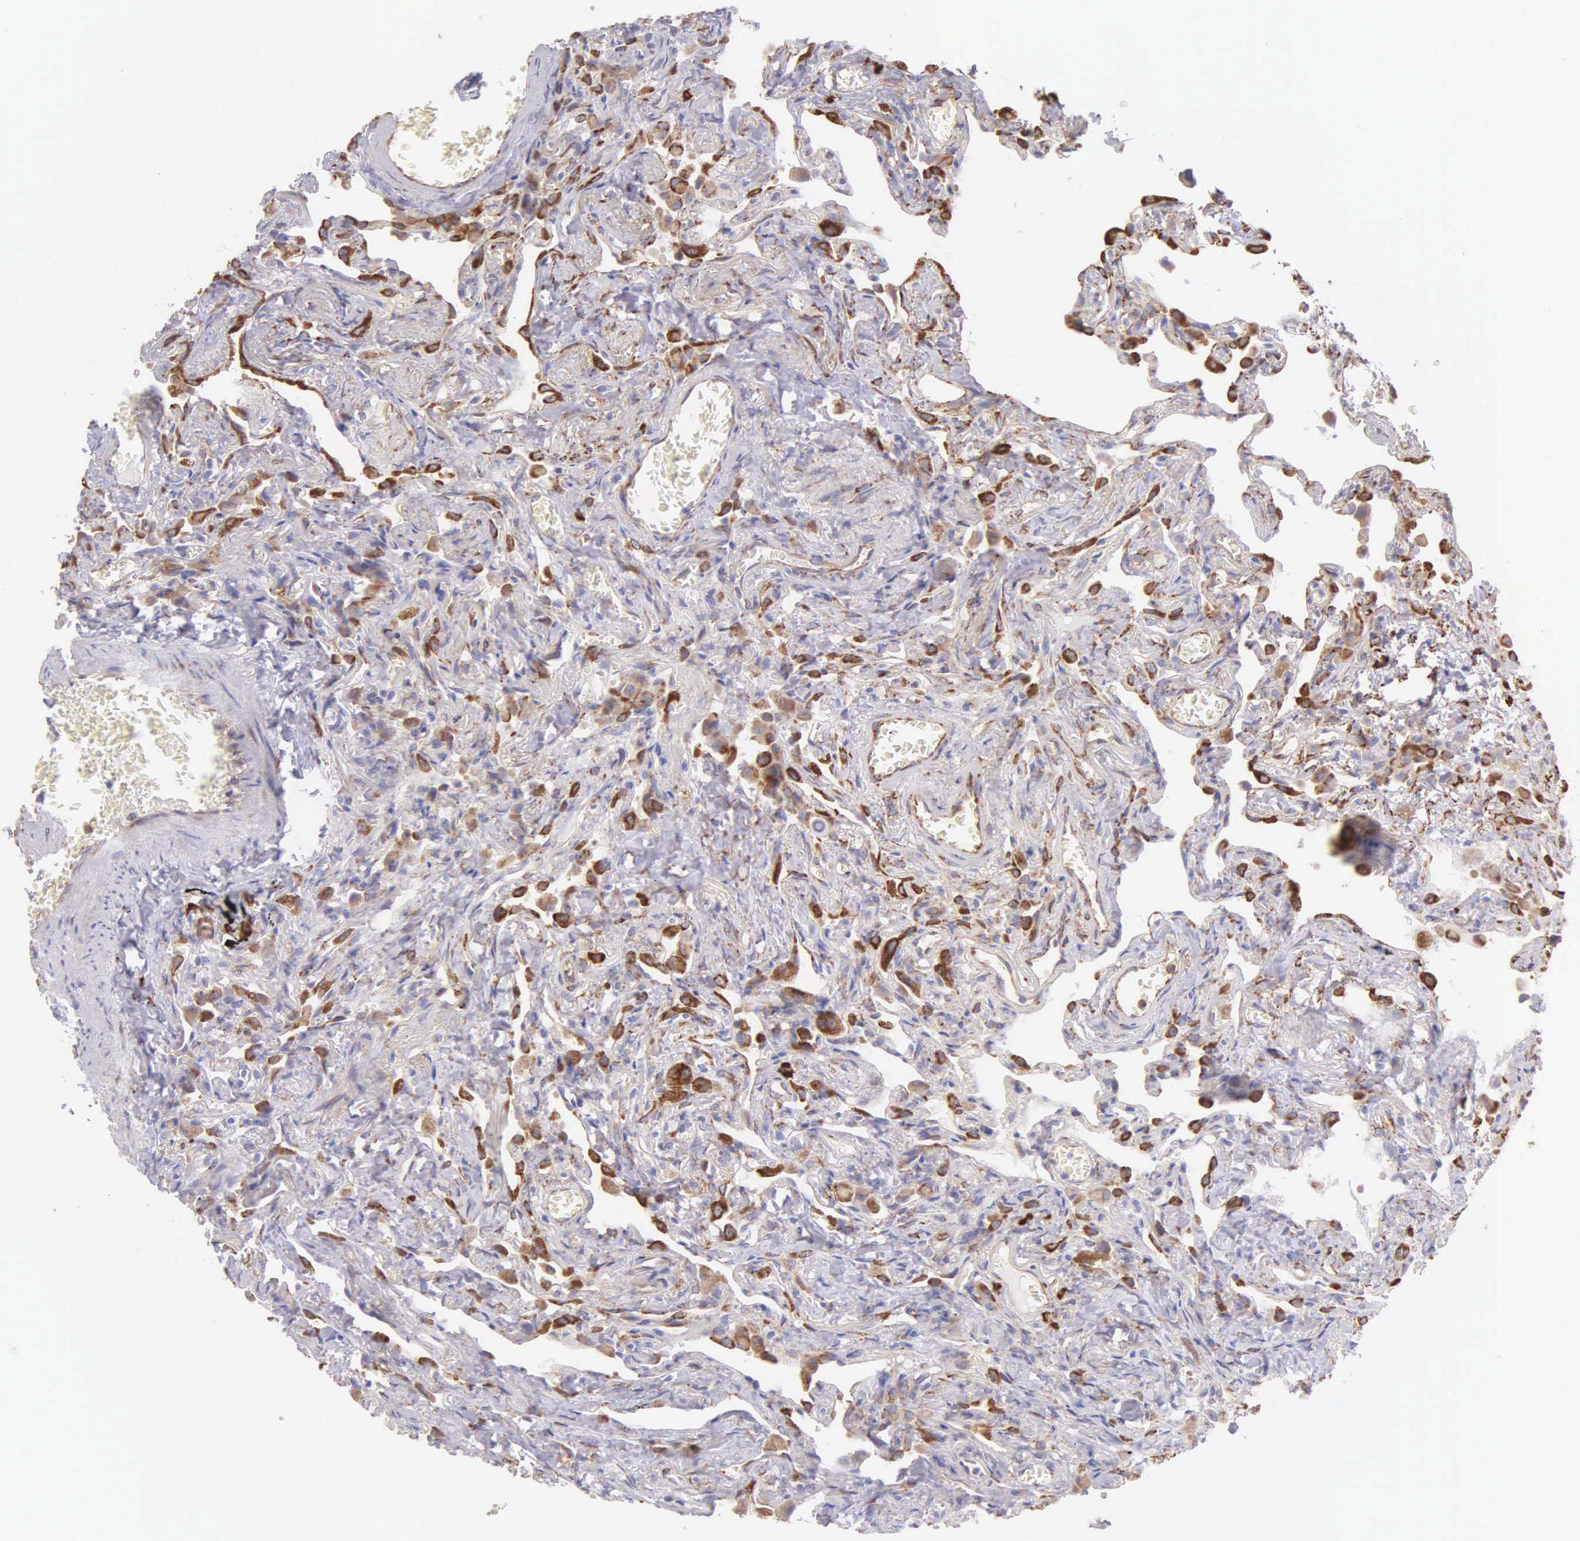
{"staining": {"intensity": "moderate", "quantity": "25%-75%", "location": "cytoplasmic/membranous"}, "tissue": "lung", "cell_type": "Alveolar cells", "image_type": "normal", "snomed": [{"axis": "morphology", "description": "Normal tissue, NOS"}, {"axis": "topography", "description": "Lung"}], "caption": "Immunohistochemical staining of normal human lung shows medium levels of moderate cytoplasmic/membranous expression in about 25%-75% of alveolar cells.", "gene": "CKAP4", "patient": {"sex": "male", "age": 73}}